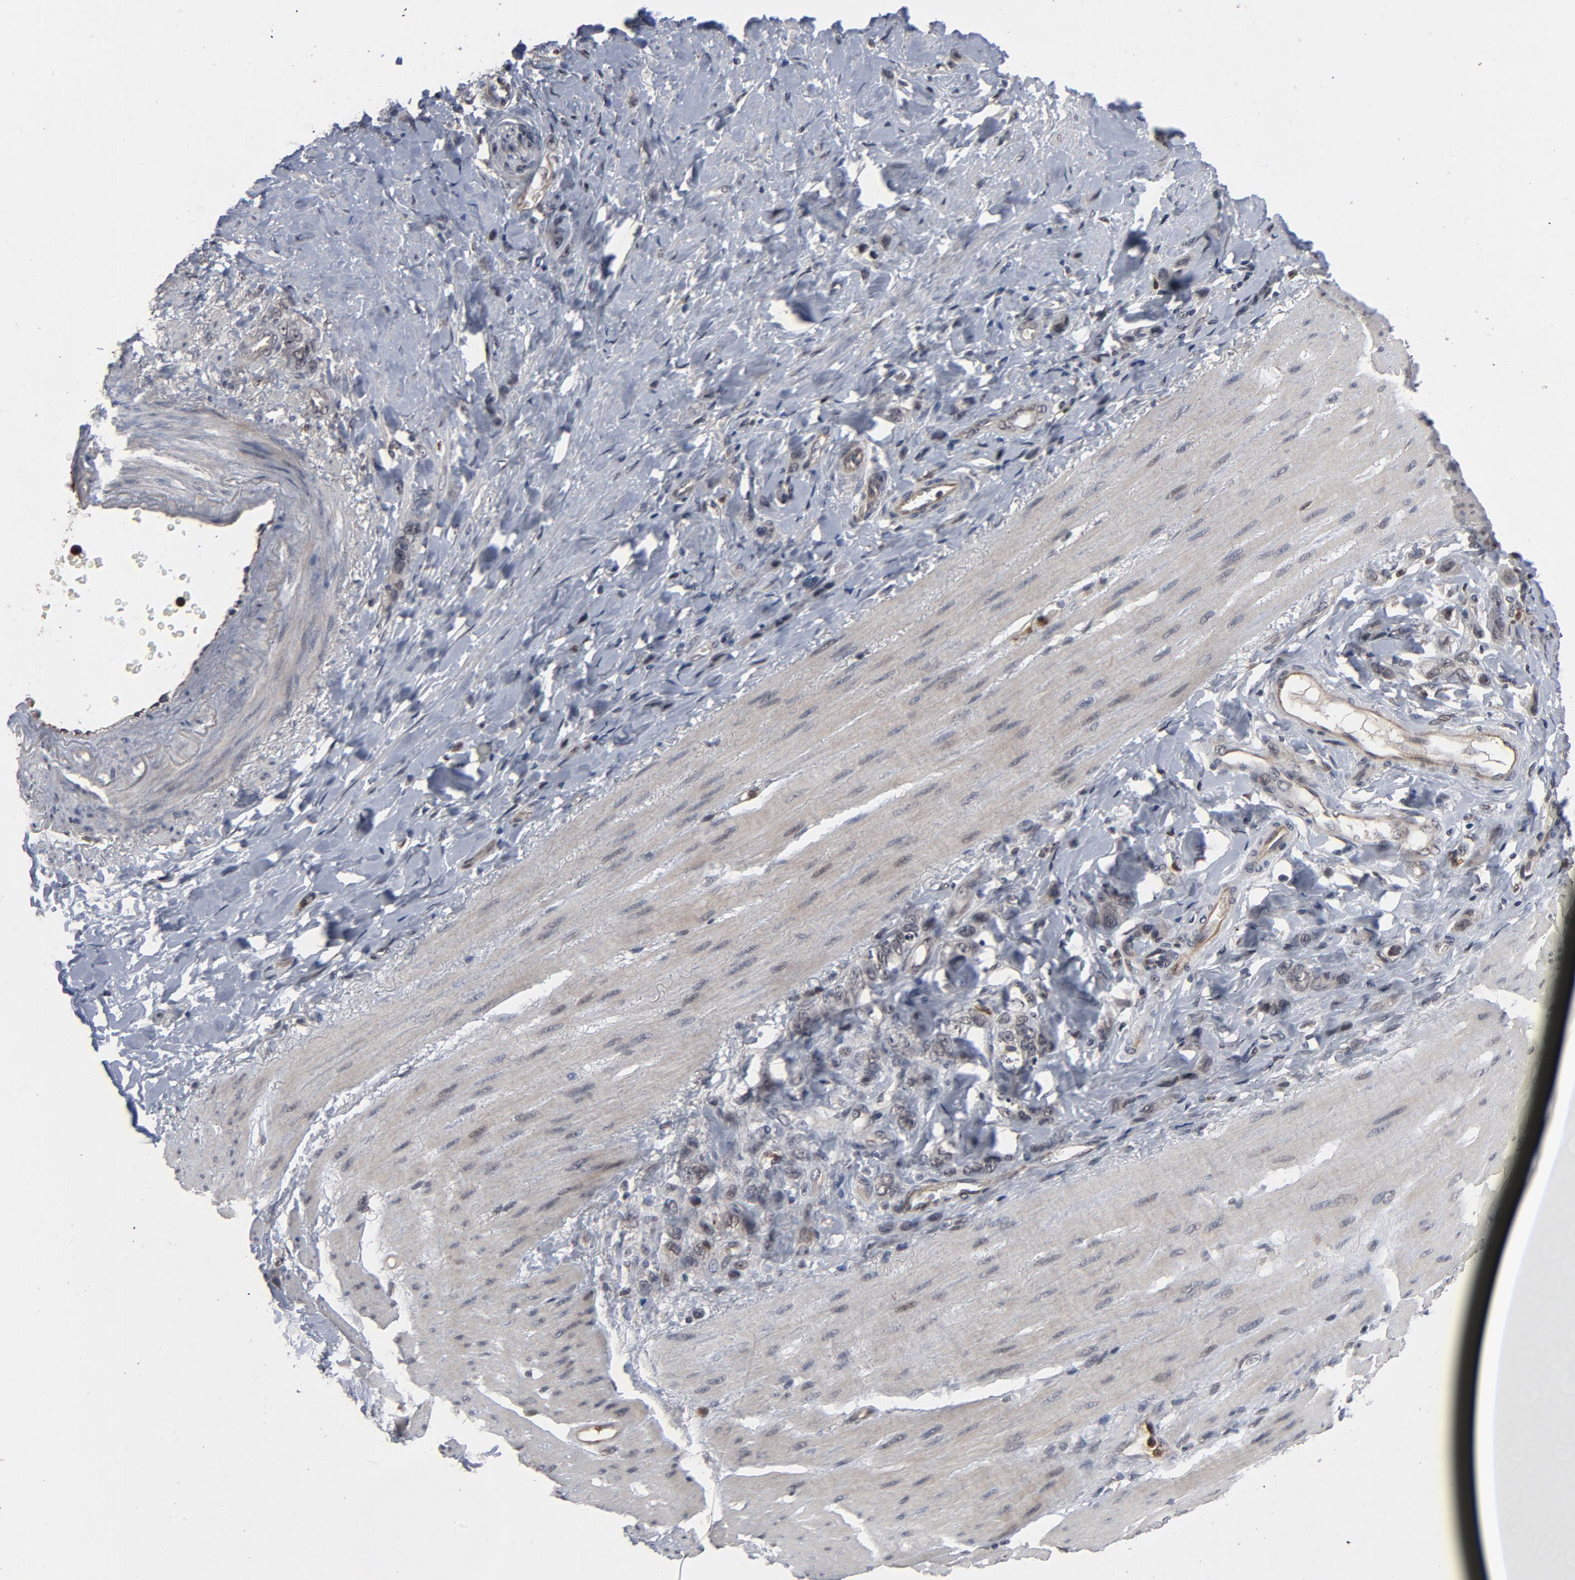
{"staining": {"intensity": "negative", "quantity": "none", "location": "none"}, "tissue": "stomach cancer", "cell_type": "Tumor cells", "image_type": "cancer", "snomed": [{"axis": "morphology", "description": "Normal tissue, NOS"}, {"axis": "morphology", "description": "Adenocarcinoma, NOS"}, {"axis": "topography", "description": "Stomach"}], "caption": "A micrograph of human stomach adenocarcinoma is negative for staining in tumor cells.", "gene": "RTL5", "patient": {"sex": "male", "age": 82}}